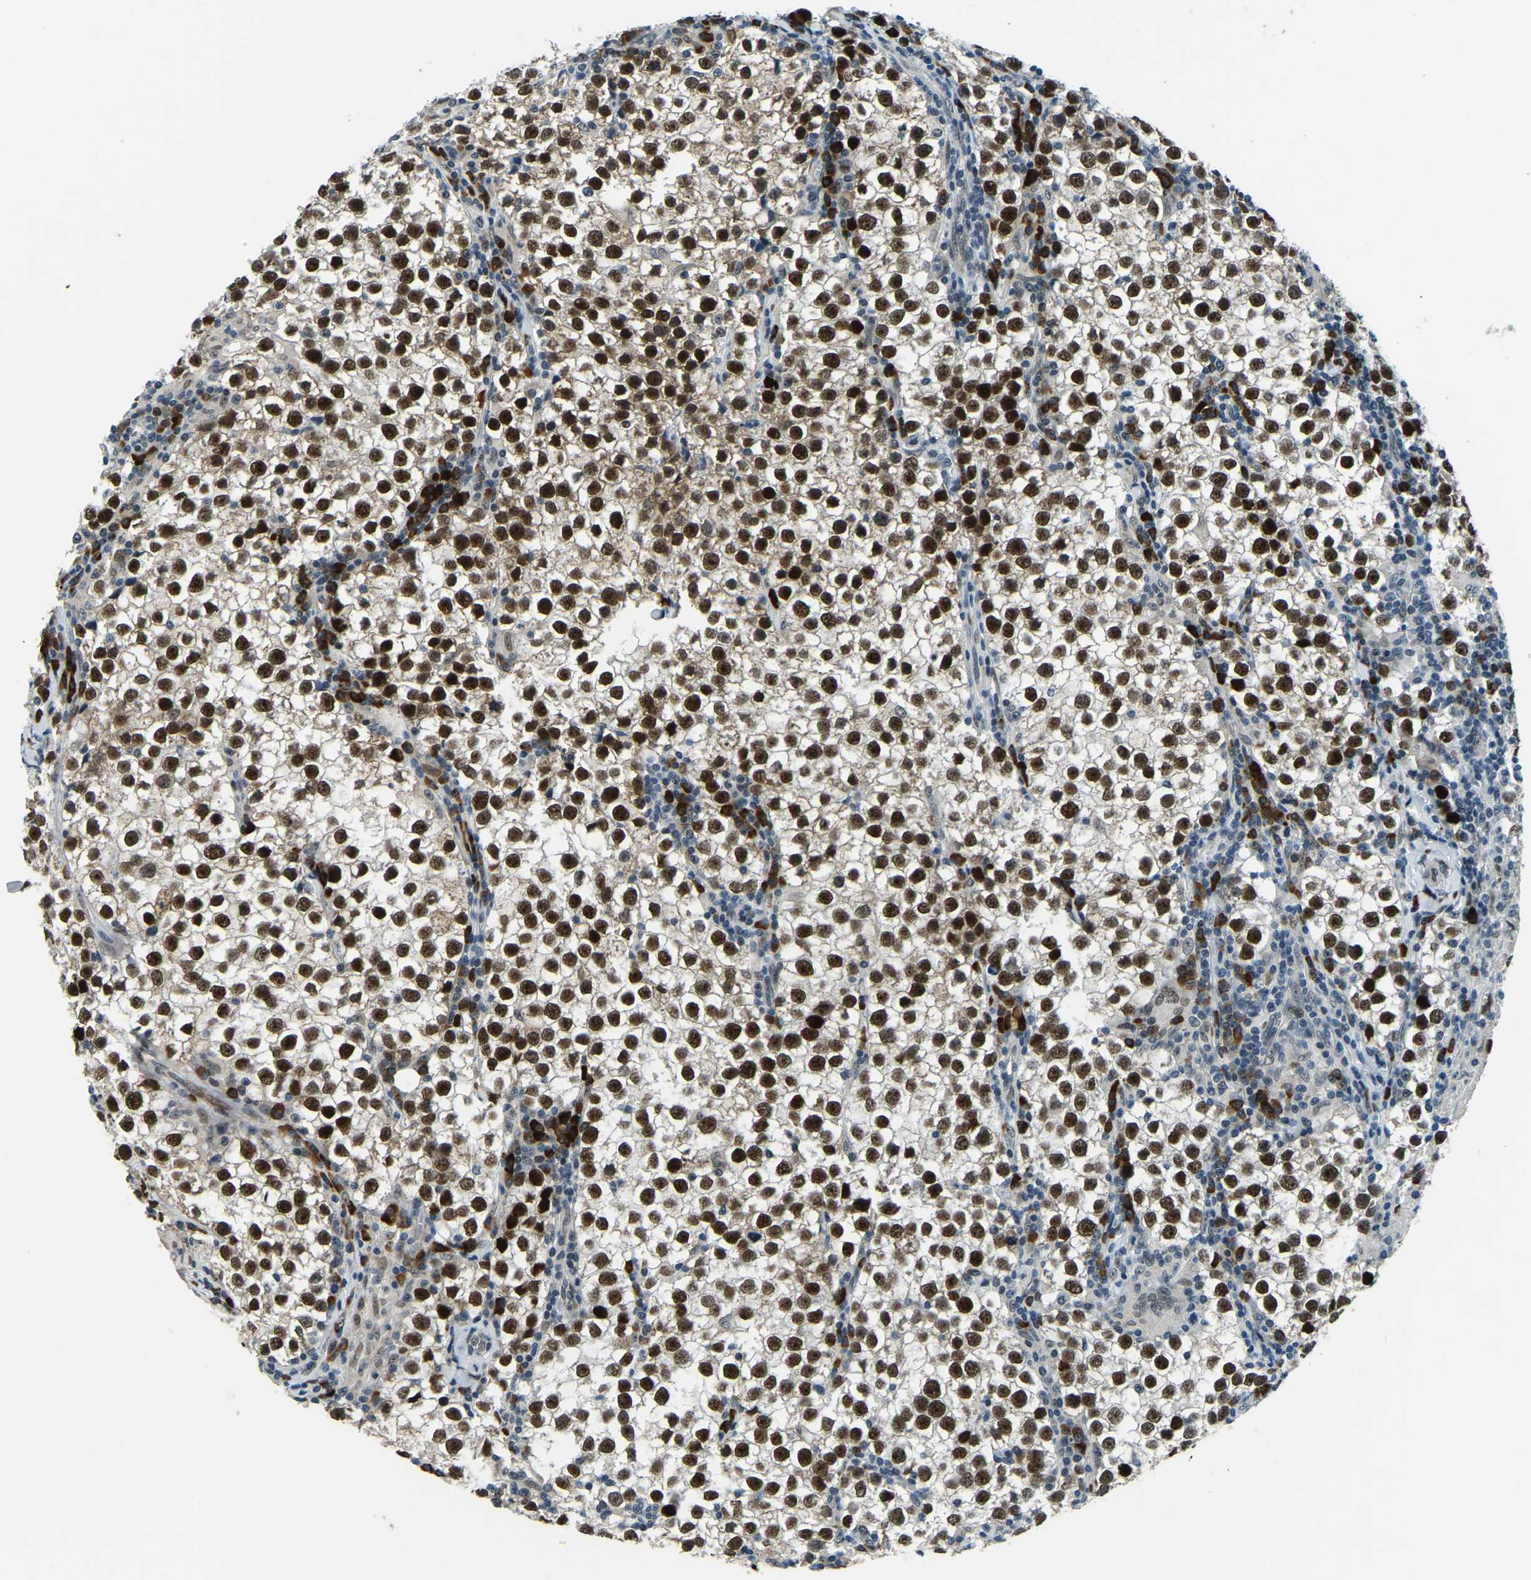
{"staining": {"intensity": "strong", "quantity": ">75%", "location": "nuclear"}, "tissue": "testis cancer", "cell_type": "Tumor cells", "image_type": "cancer", "snomed": [{"axis": "morphology", "description": "Seminoma, NOS"}, {"axis": "morphology", "description": "Carcinoma, Embryonal, NOS"}, {"axis": "topography", "description": "Testis"}], "caption": "This photomicrograph displays IHC staining of human testis cancer (seminoma), with high strong nuclear expression in about >75% of tumor cells.", "gene": "ING2", "patient": {"sex": "male", "age": 36}}